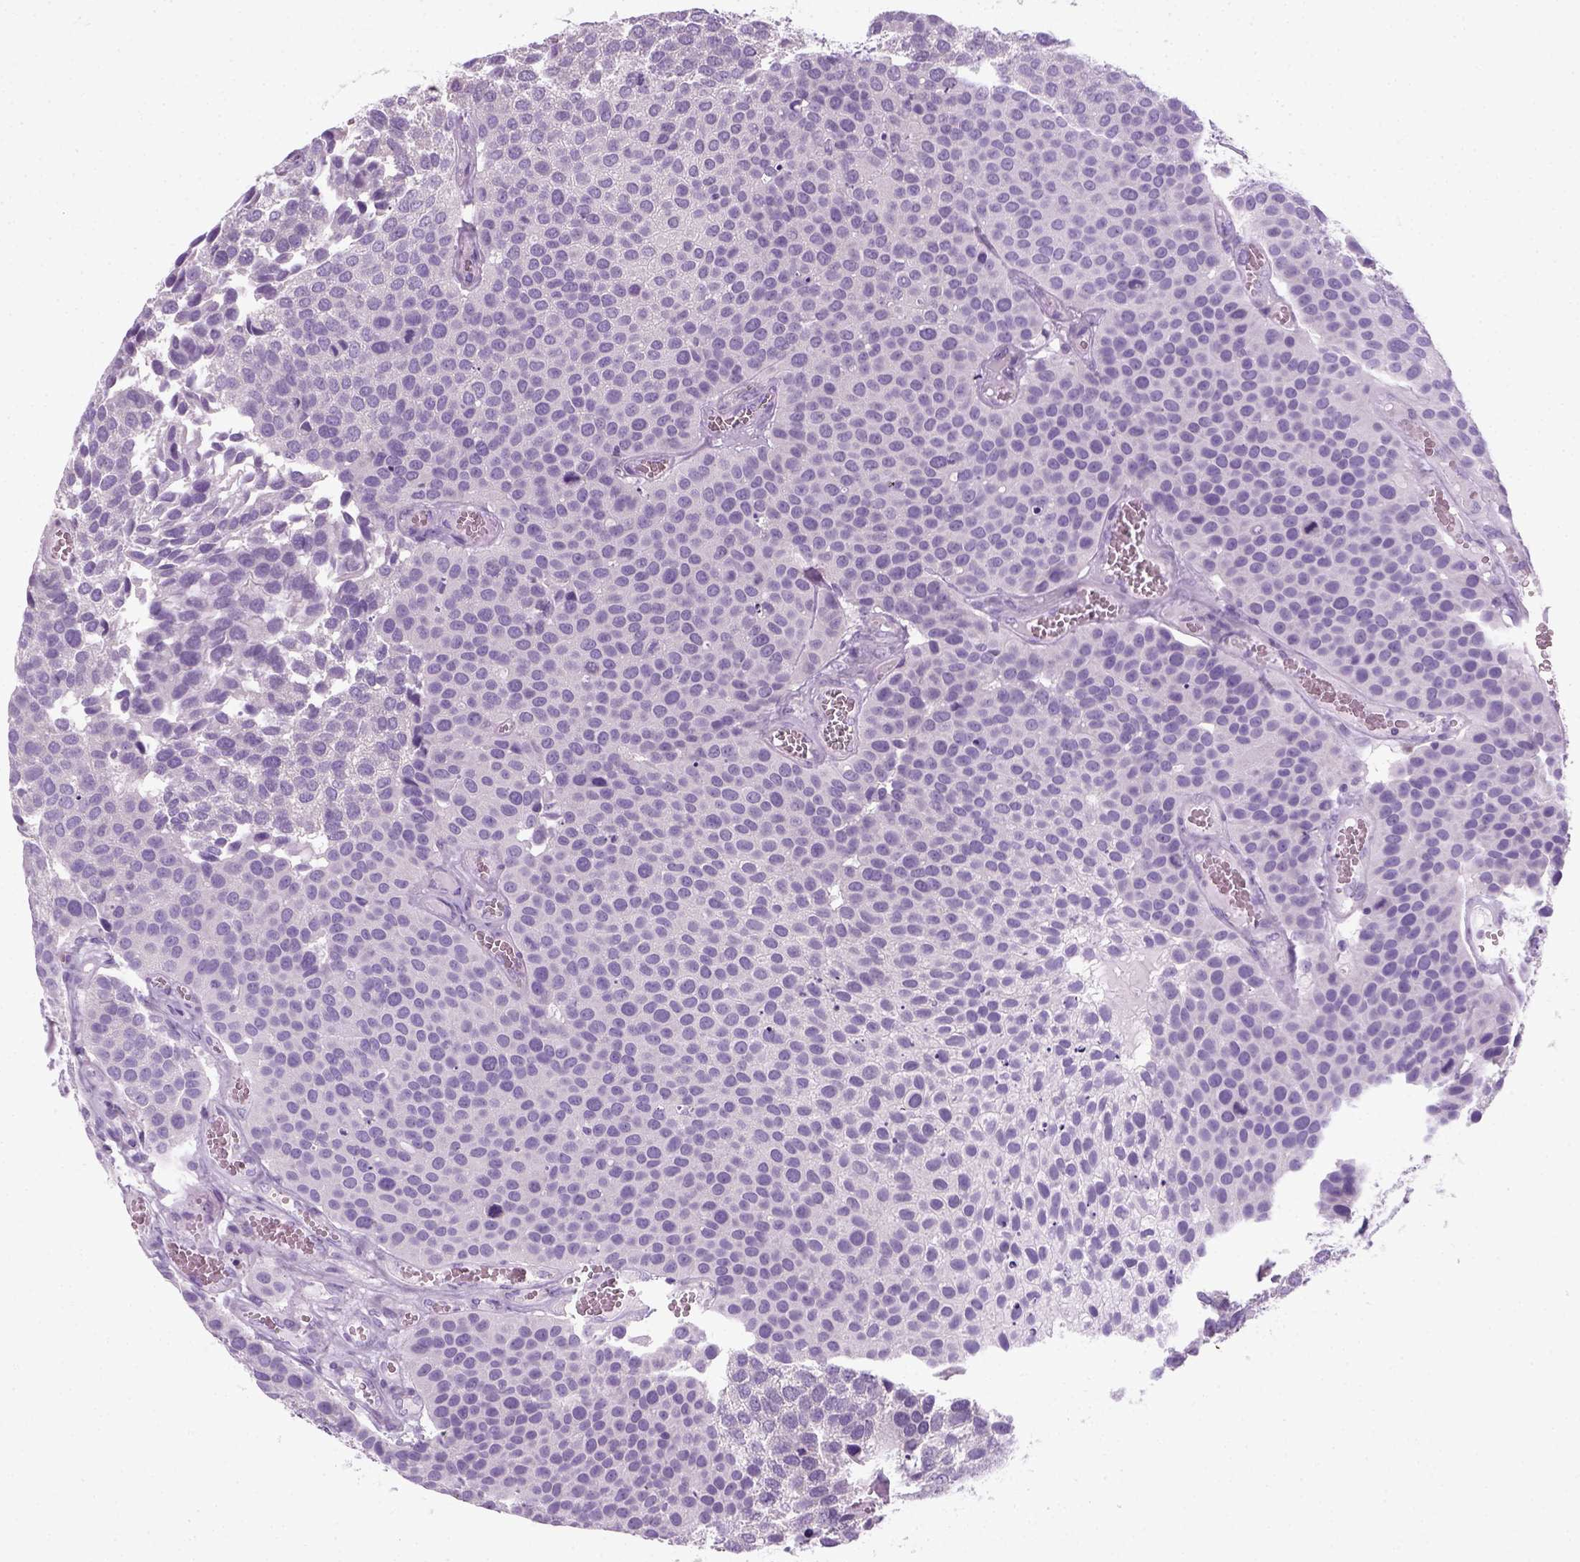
{"staining": {"intensity": "negative", "quantity": "none", "location": "none"}, "tissue": "urothelial cancer", "cell_type": "Tumor cells", "image_type": "cancer", "snomed": [{"axis": "morphology", "description": "Urothelial carcinoma, Low grade"}, {"axis": "topography", "description": "Urinary bladder"}], "caption": "Immunohistochemical staining of human low-grade urothelial carcinoma exhibits no significant staining in tumor cells.", "gene": "SLC12A5", "patient": {"sex": "female", "age": 69}}